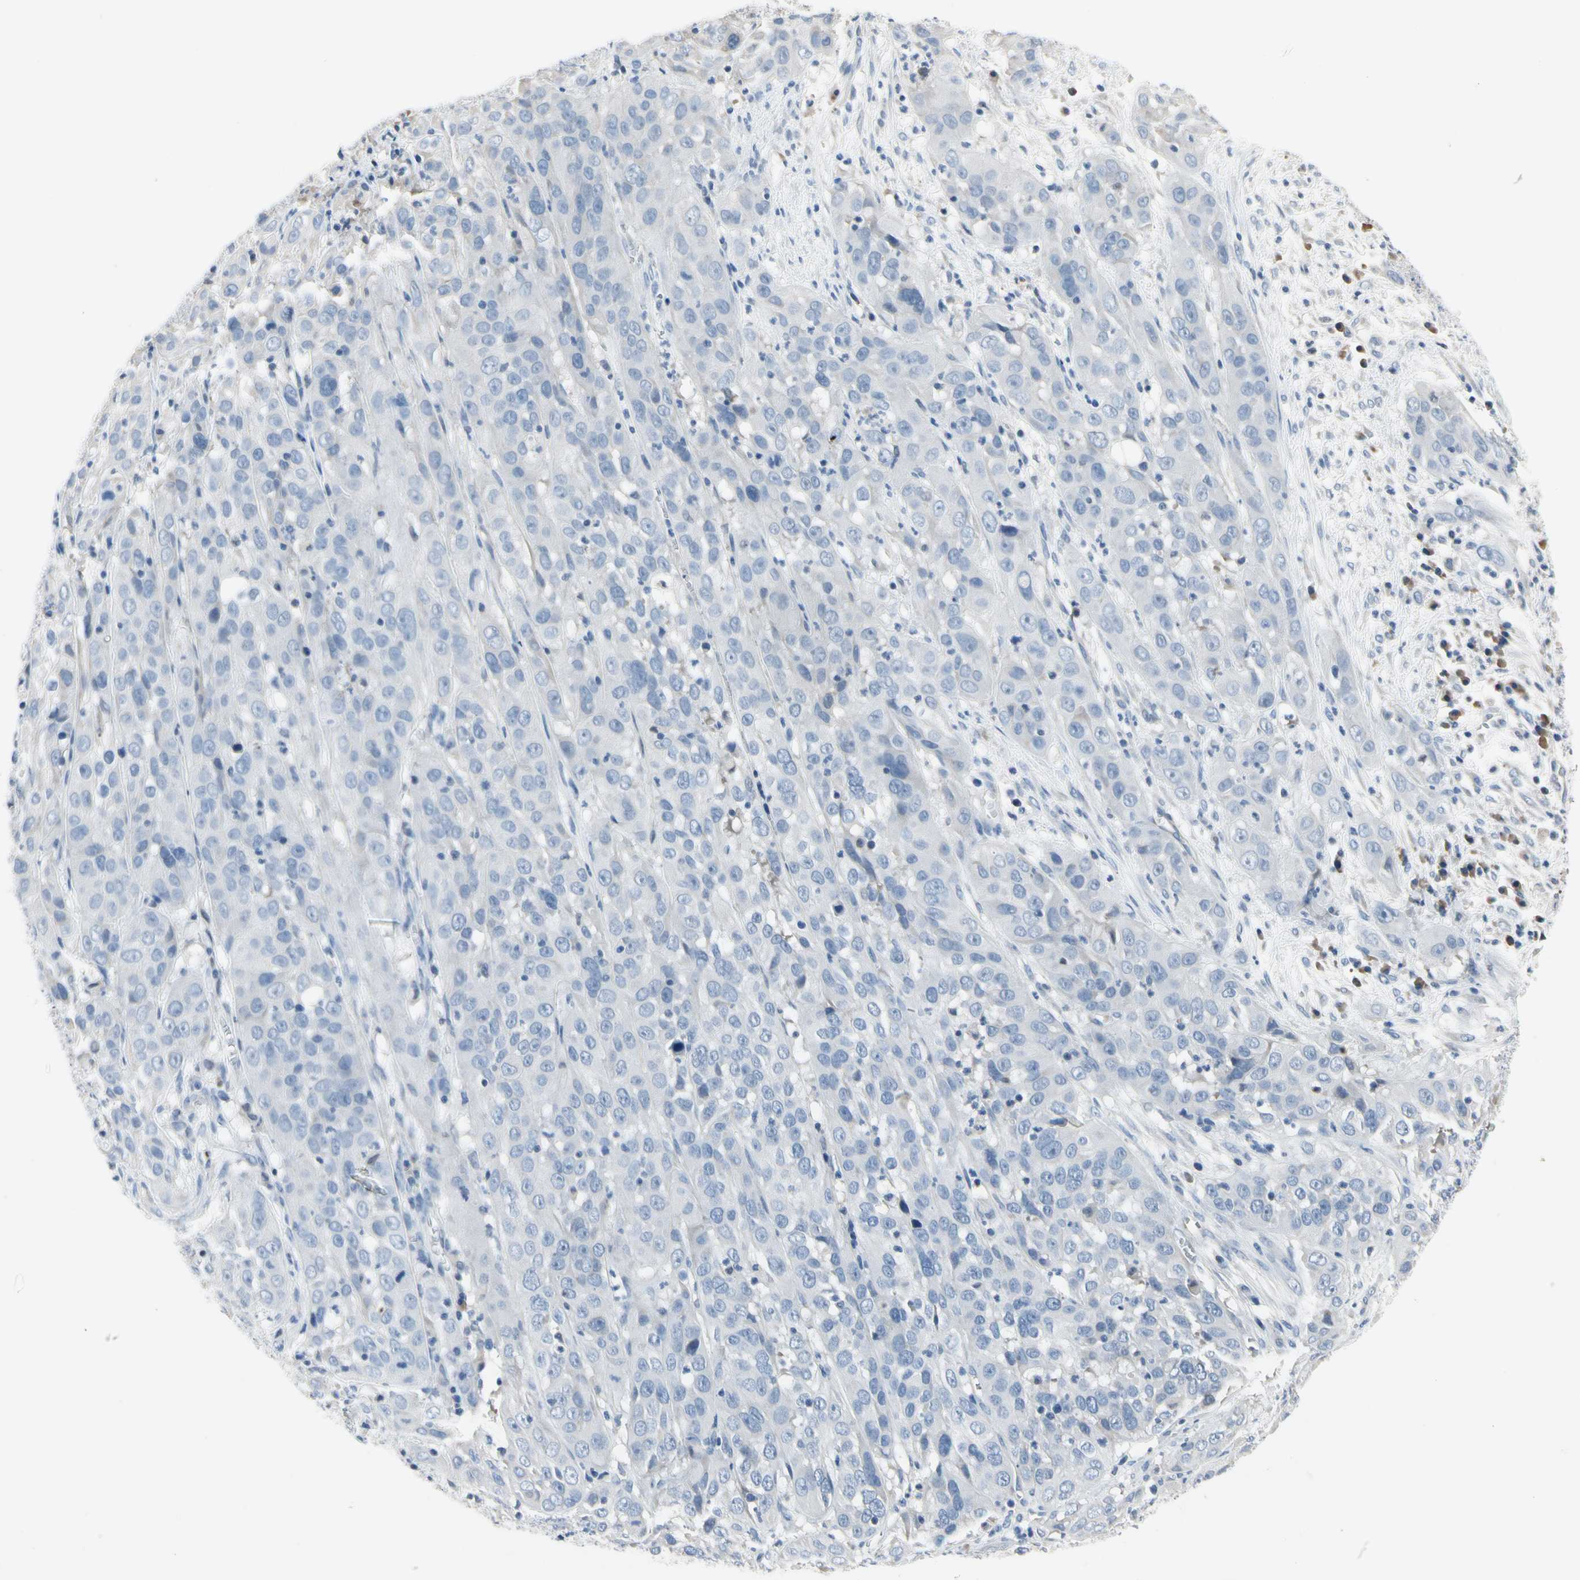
{"staining": {"intensity": "negative", "quantity": "none", "location": "none"}, "tissue": "cervical cancer", "cell_type": "Tumor cells", "image_type": "cancer", "snomed": [{"axis": "morphology", "description": "Squamous cell carcinoma, NOS"}, {"axis": "topography", "description": "Cervix"}], "caption": "Photomicrograph shows no protein staining in tumor cells of cervical cancer (squamous cell carcinoma) tissue.", "gene": "ECRG4", "patient": {"sex": "female", "age": 32}}